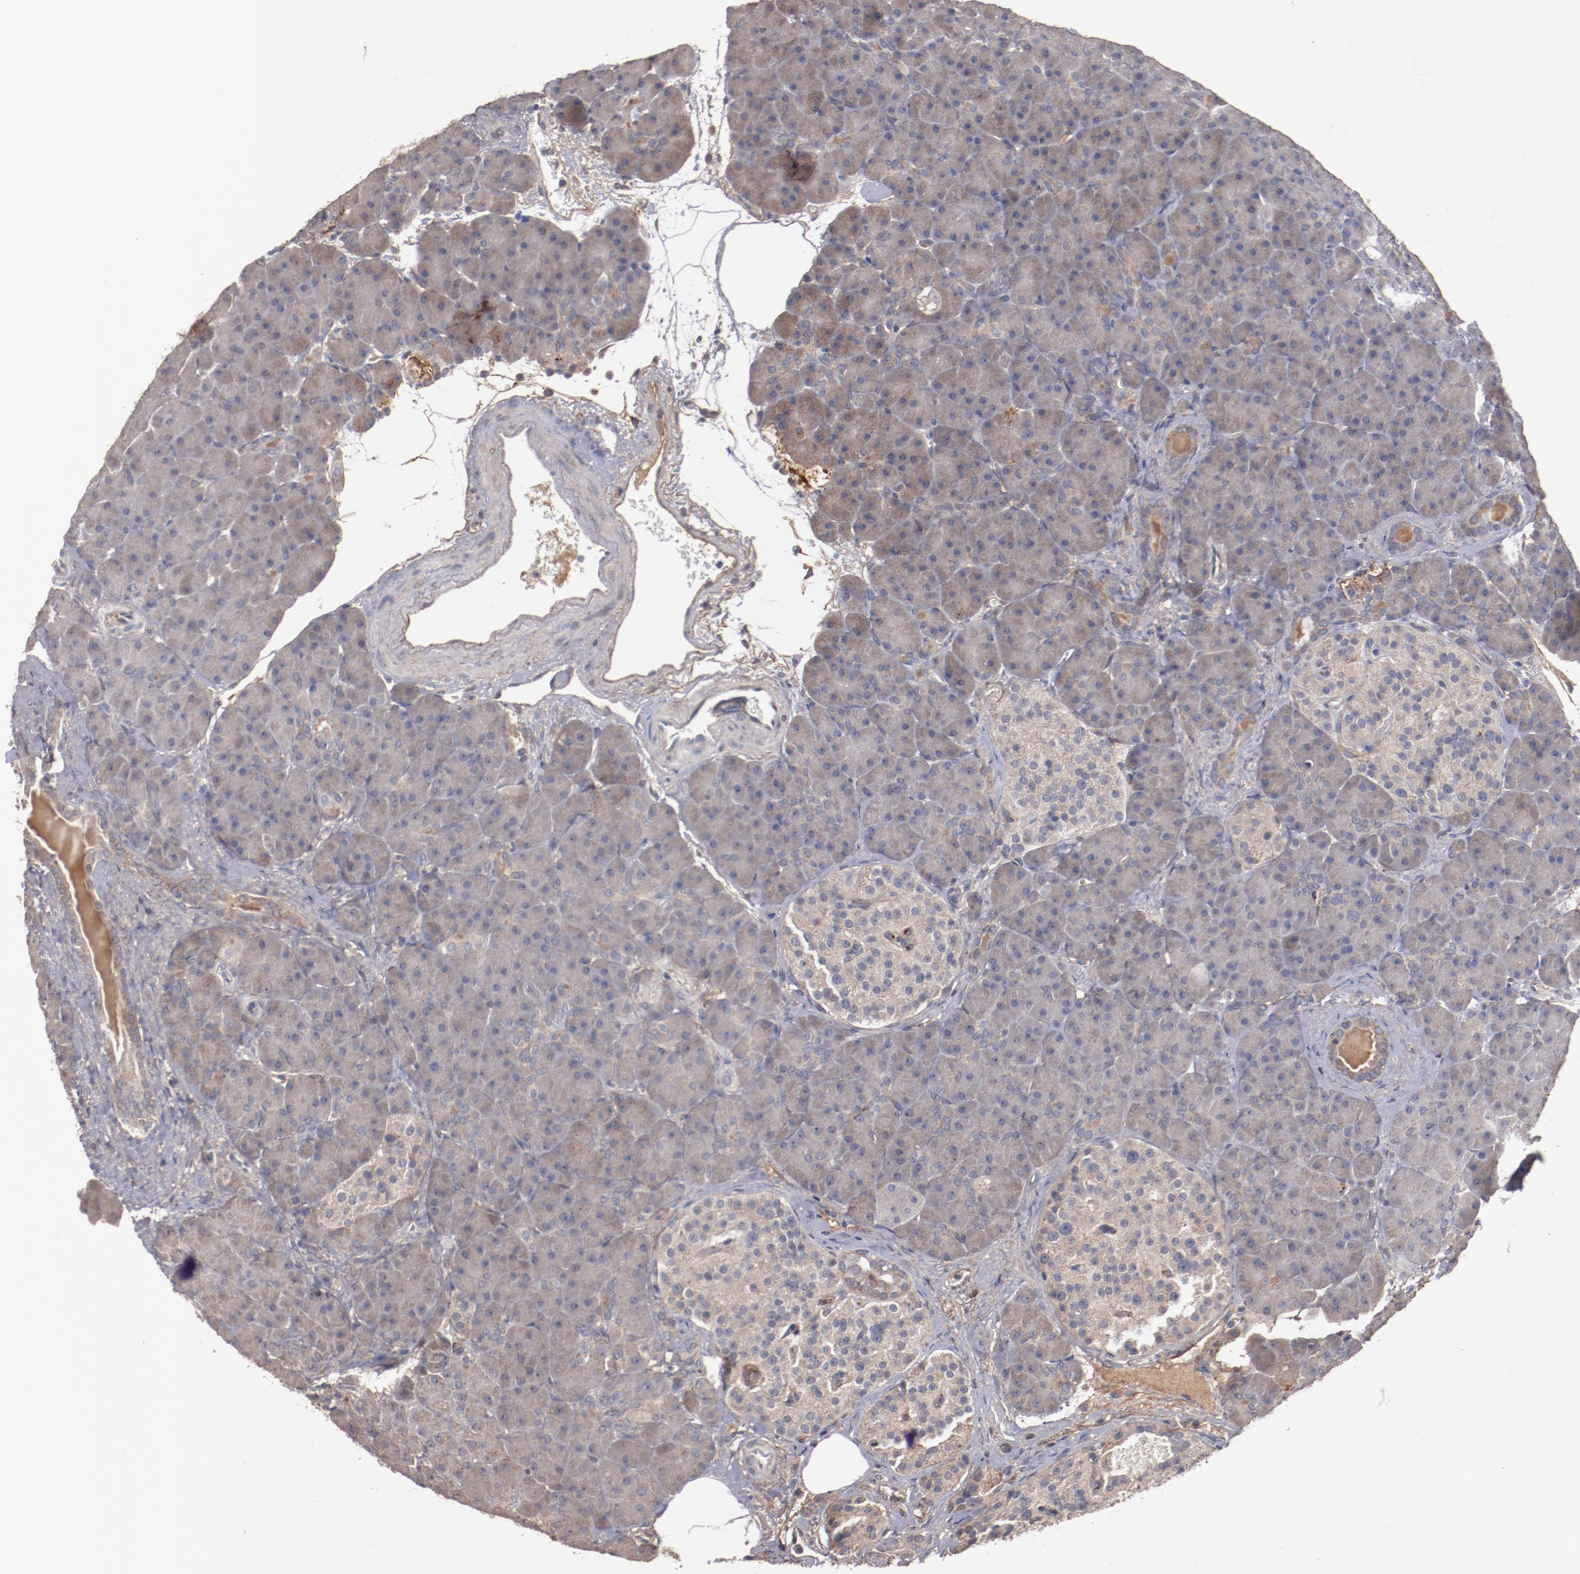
{"staining": {"intensity": "weak", "quantity": ">75%", "location": "cytoplasmic/membranous"}, "tissue": "pancreas", "cell_type": "Exocrine glandular cells", "image_type": "normal", "snomed": [{"axis": "morphology", "description": "Normal tissue, NOS"}, {"axis": "topography", "description": "Pancreas"}], "caption": "Immunohistochemical staining of benign pancreas exhibits >75% levels of weak cytoplasmic/membranous protein positivity in about >75% of exocrine glandular cells.", "gene": "DIPK2B", "patient": {"sex": "male", "age": 66}}